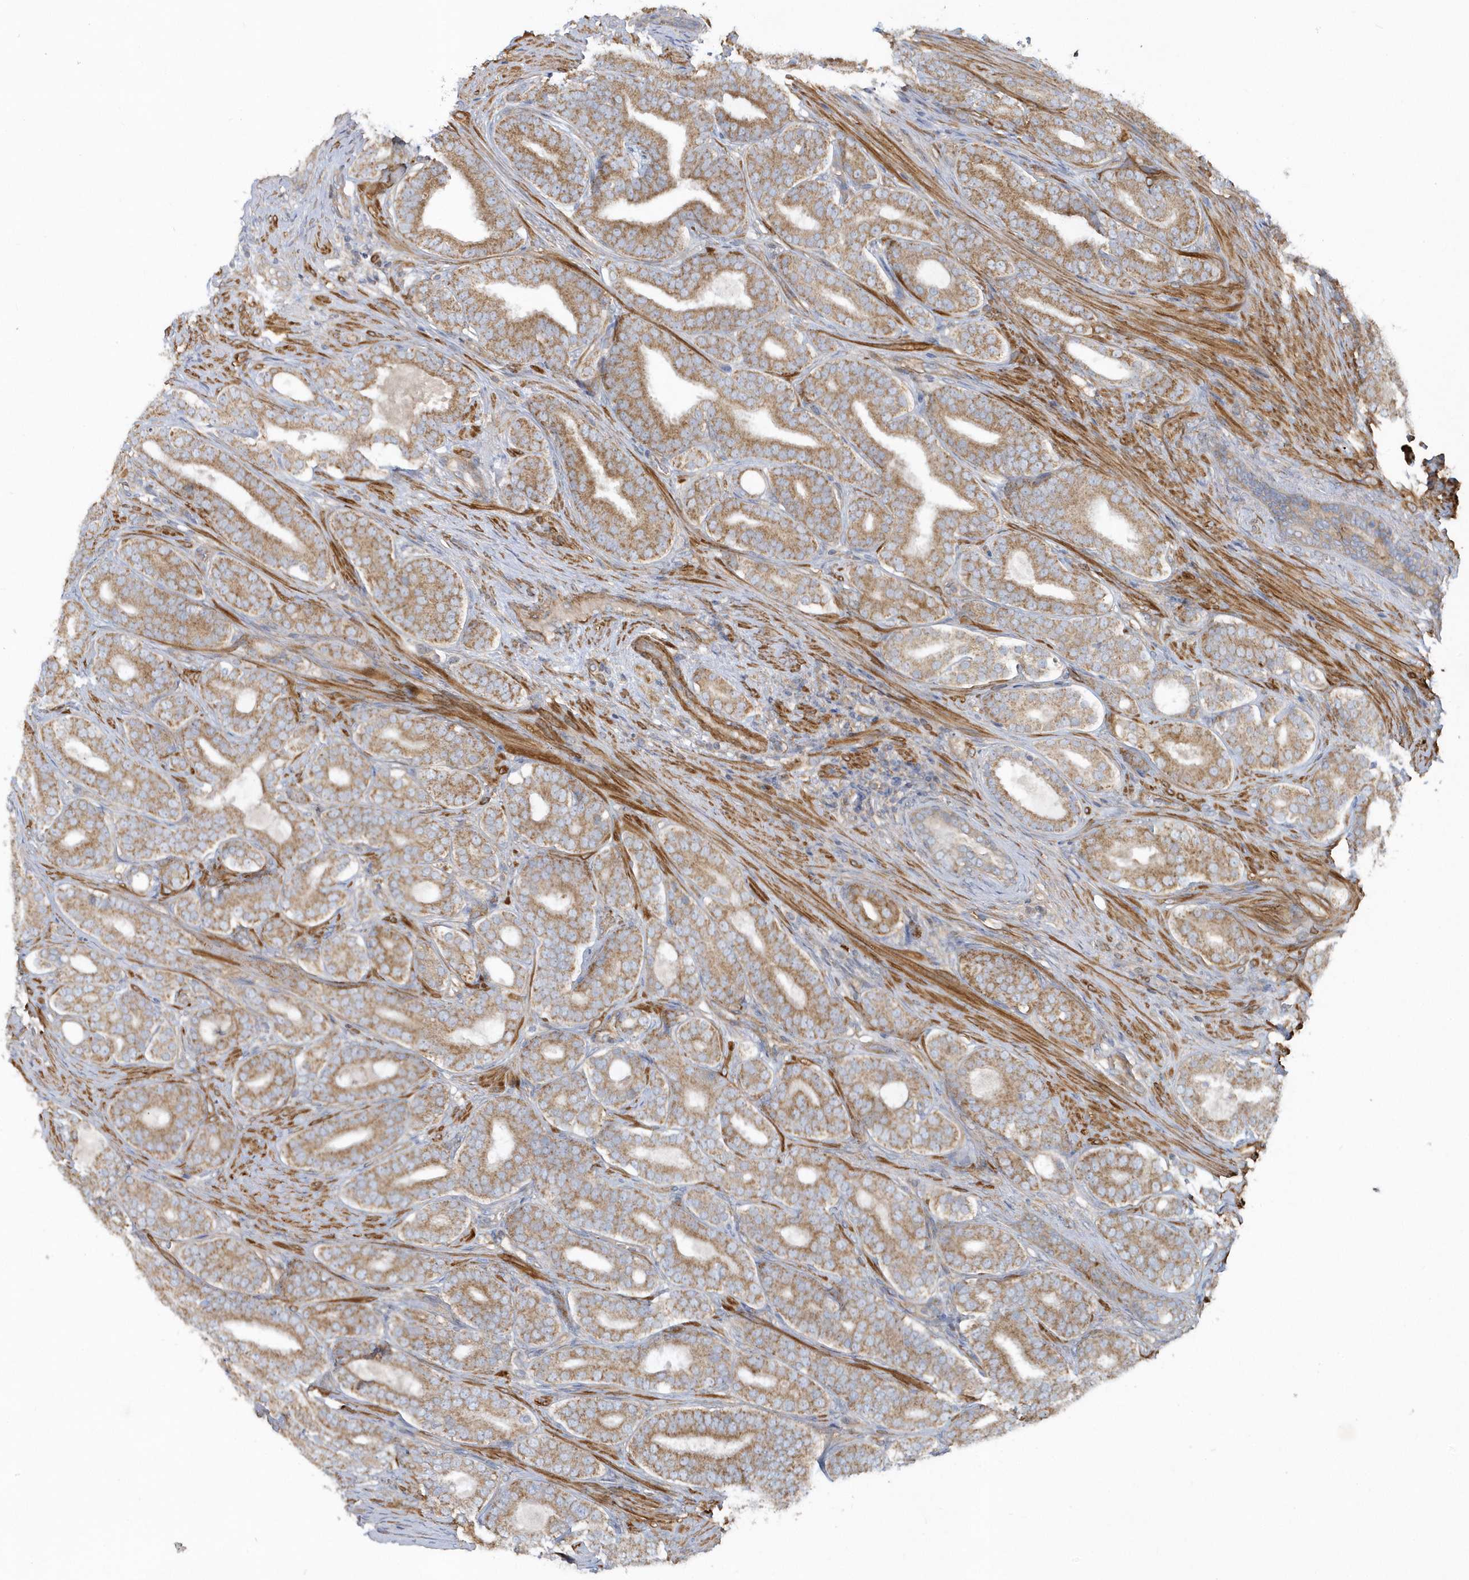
{"staining": {"intensity": "moderate", "quantity": ">75%", "location": "cytoplasmic/membranous"}, "tissue": "prostate cancer", "cell_type": "Tumor cells", "image_type": "cancer", "snomed": [{"axis": "morphology", "description": "Adenocarcinoma, High grade"}, {"axis": "topography", "description": "Prostate"}], "caption": "The photomicrograph shows a brown stain indicating the presence of a protein in the cytoplasmic/membranous of tumor cells in prostate cancer.", "gene": "LEXM", "patient": {"sex": "male", "age": 60}}